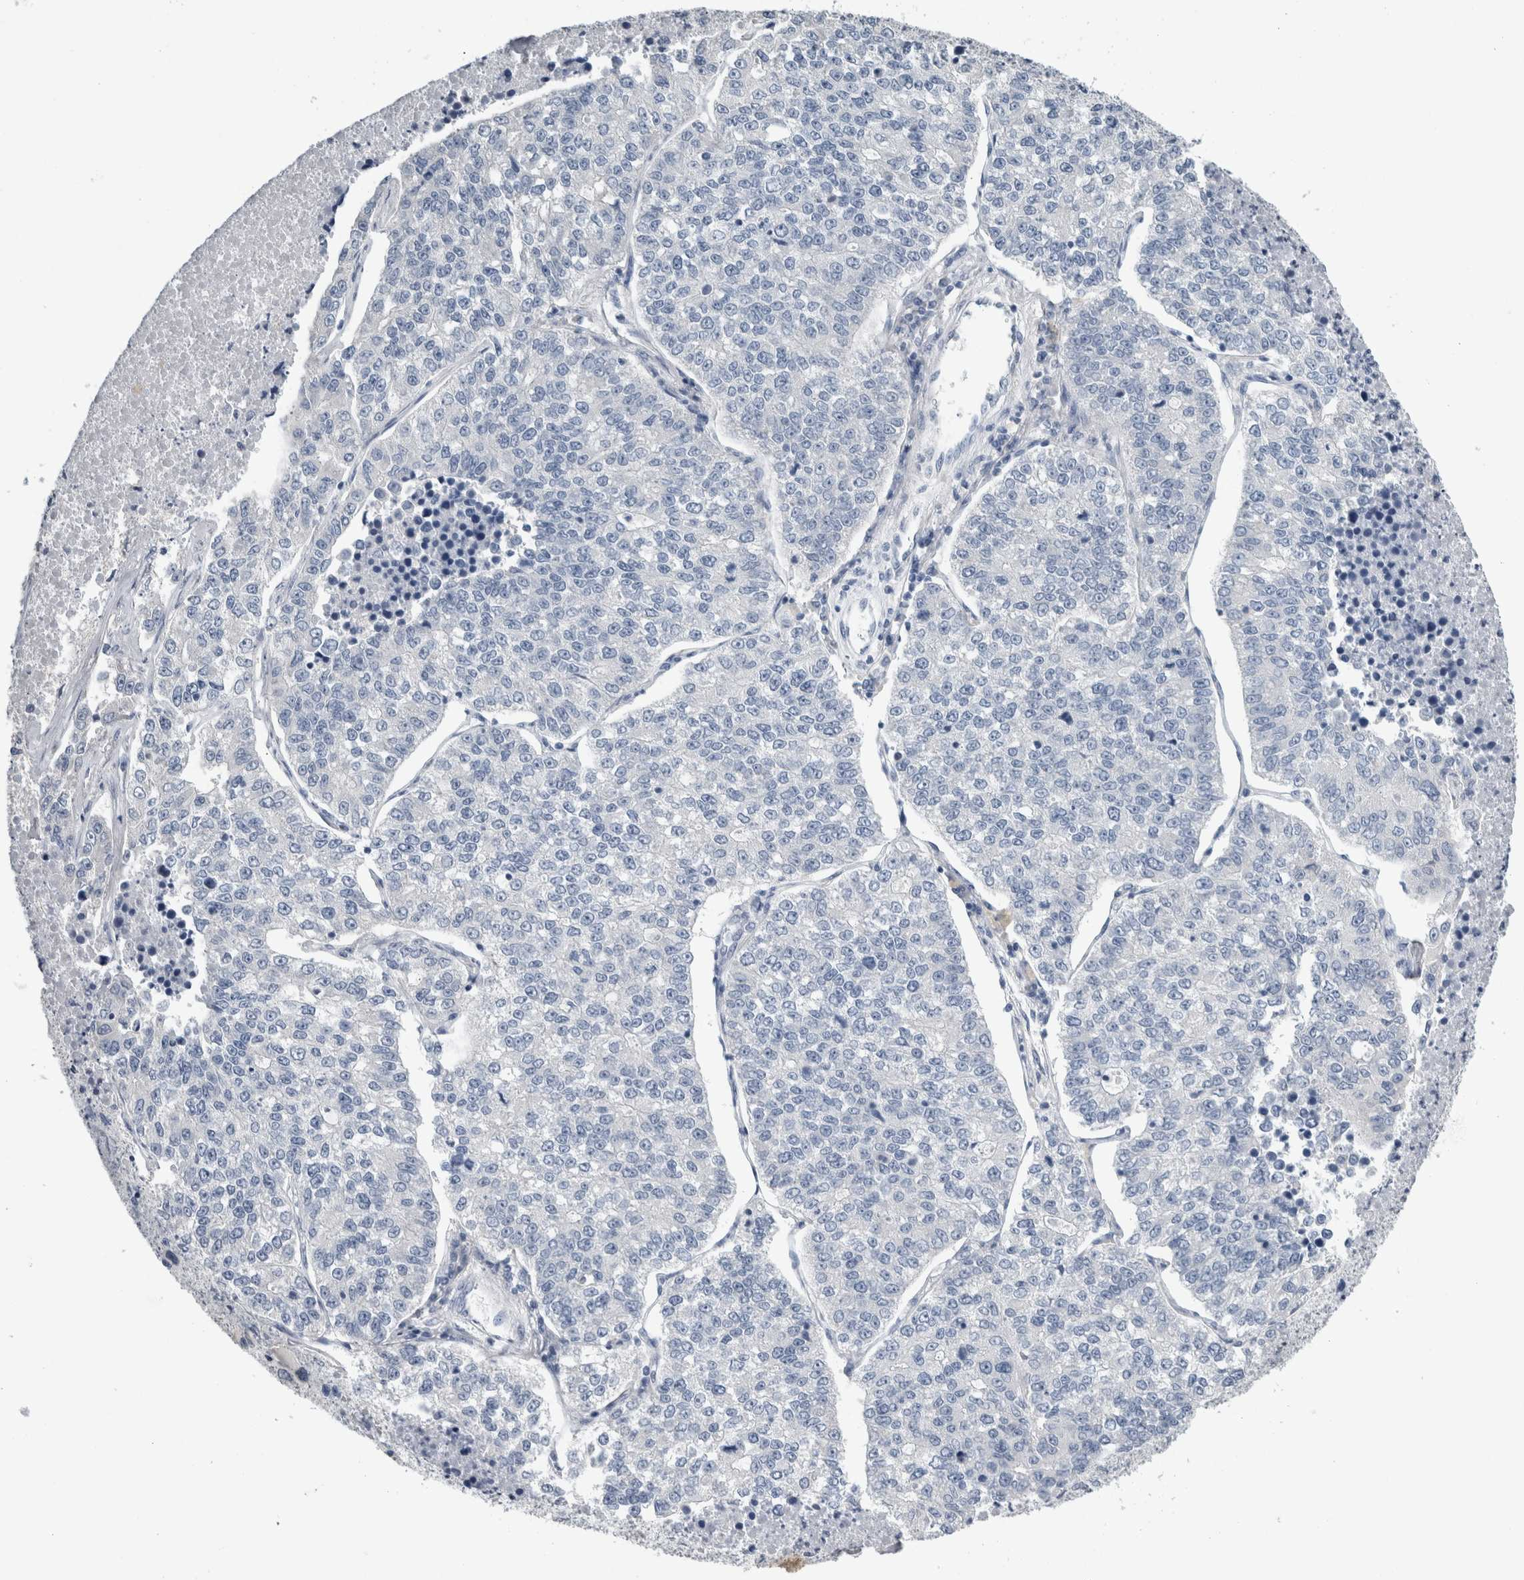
{"staining": {"intensity": "negative", "quantity": "none", "location": "none"}, "tissue": "lung cancer", "cell_type": "Tumor cells", "image_type": "cancer", "snomed": [{"axis": "morphology", "description": "Adenocarcinoma, NOS"}, {"axis": "topography", "description": "Lung"}], "caption": "Immunohistochemical staining of lung cancer demonstrates no significant expression in tumor cells.", "gene": "NEFM", "patient": {"sex": "male", "age": 49}}